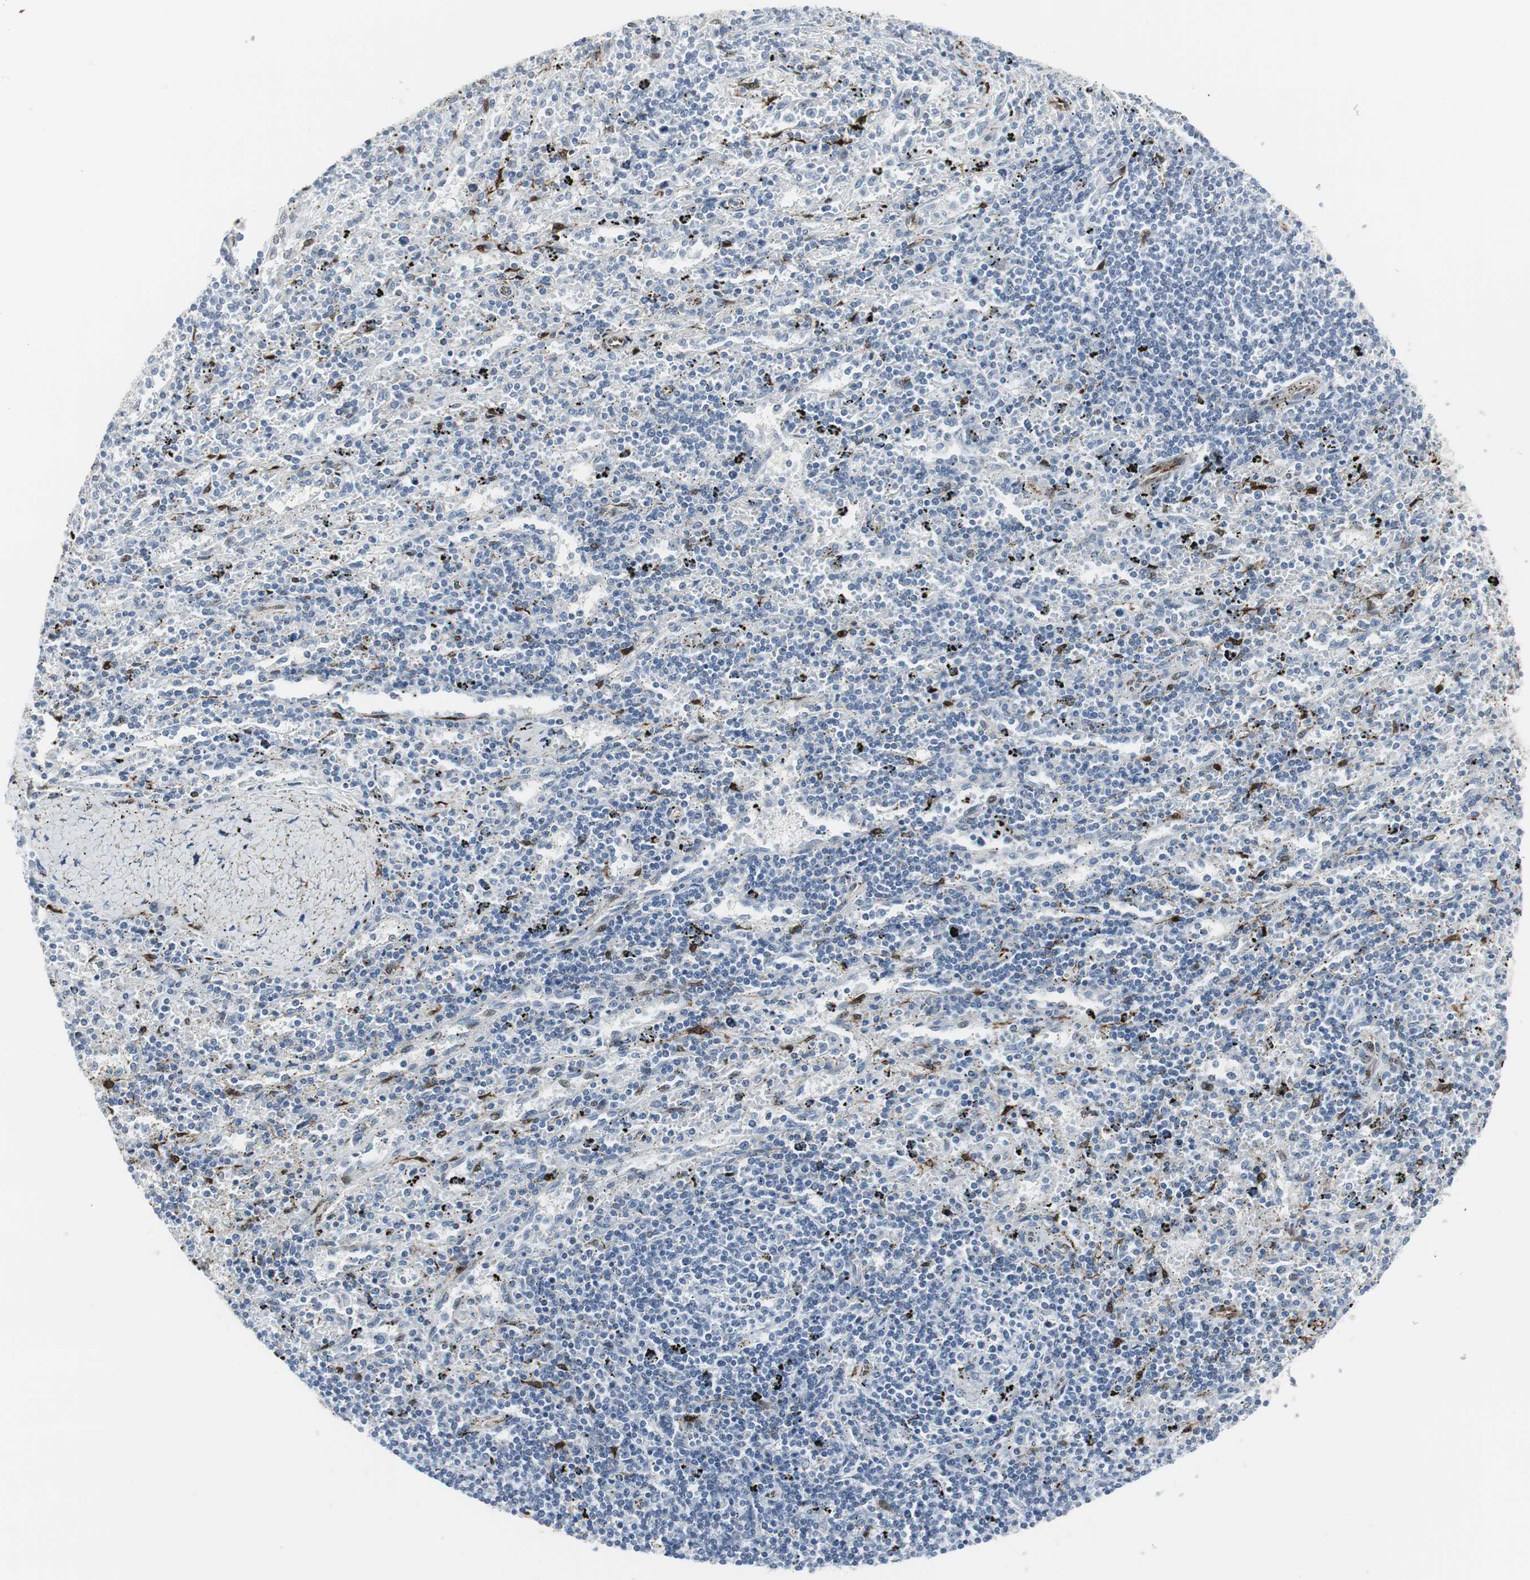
{"staining": {"intensity": "negative", "quantity": "none", "location": "none"}, "tissue": "lymphoma", "cell_type": "Tumor cells", "image_type": "cancer", "snomed": [{"axis": "morphology", "description": "Malignant lymphoma, non-Hodgkin's type, Low grade"}, {"axis": "topography", "description": "Spleen"}], "caption": "The histopathology image displays no significant staining in tumor cells of lymphoma.", "gene": "PPP1R14A", "patient": {"sex": "male", "age": 76}}